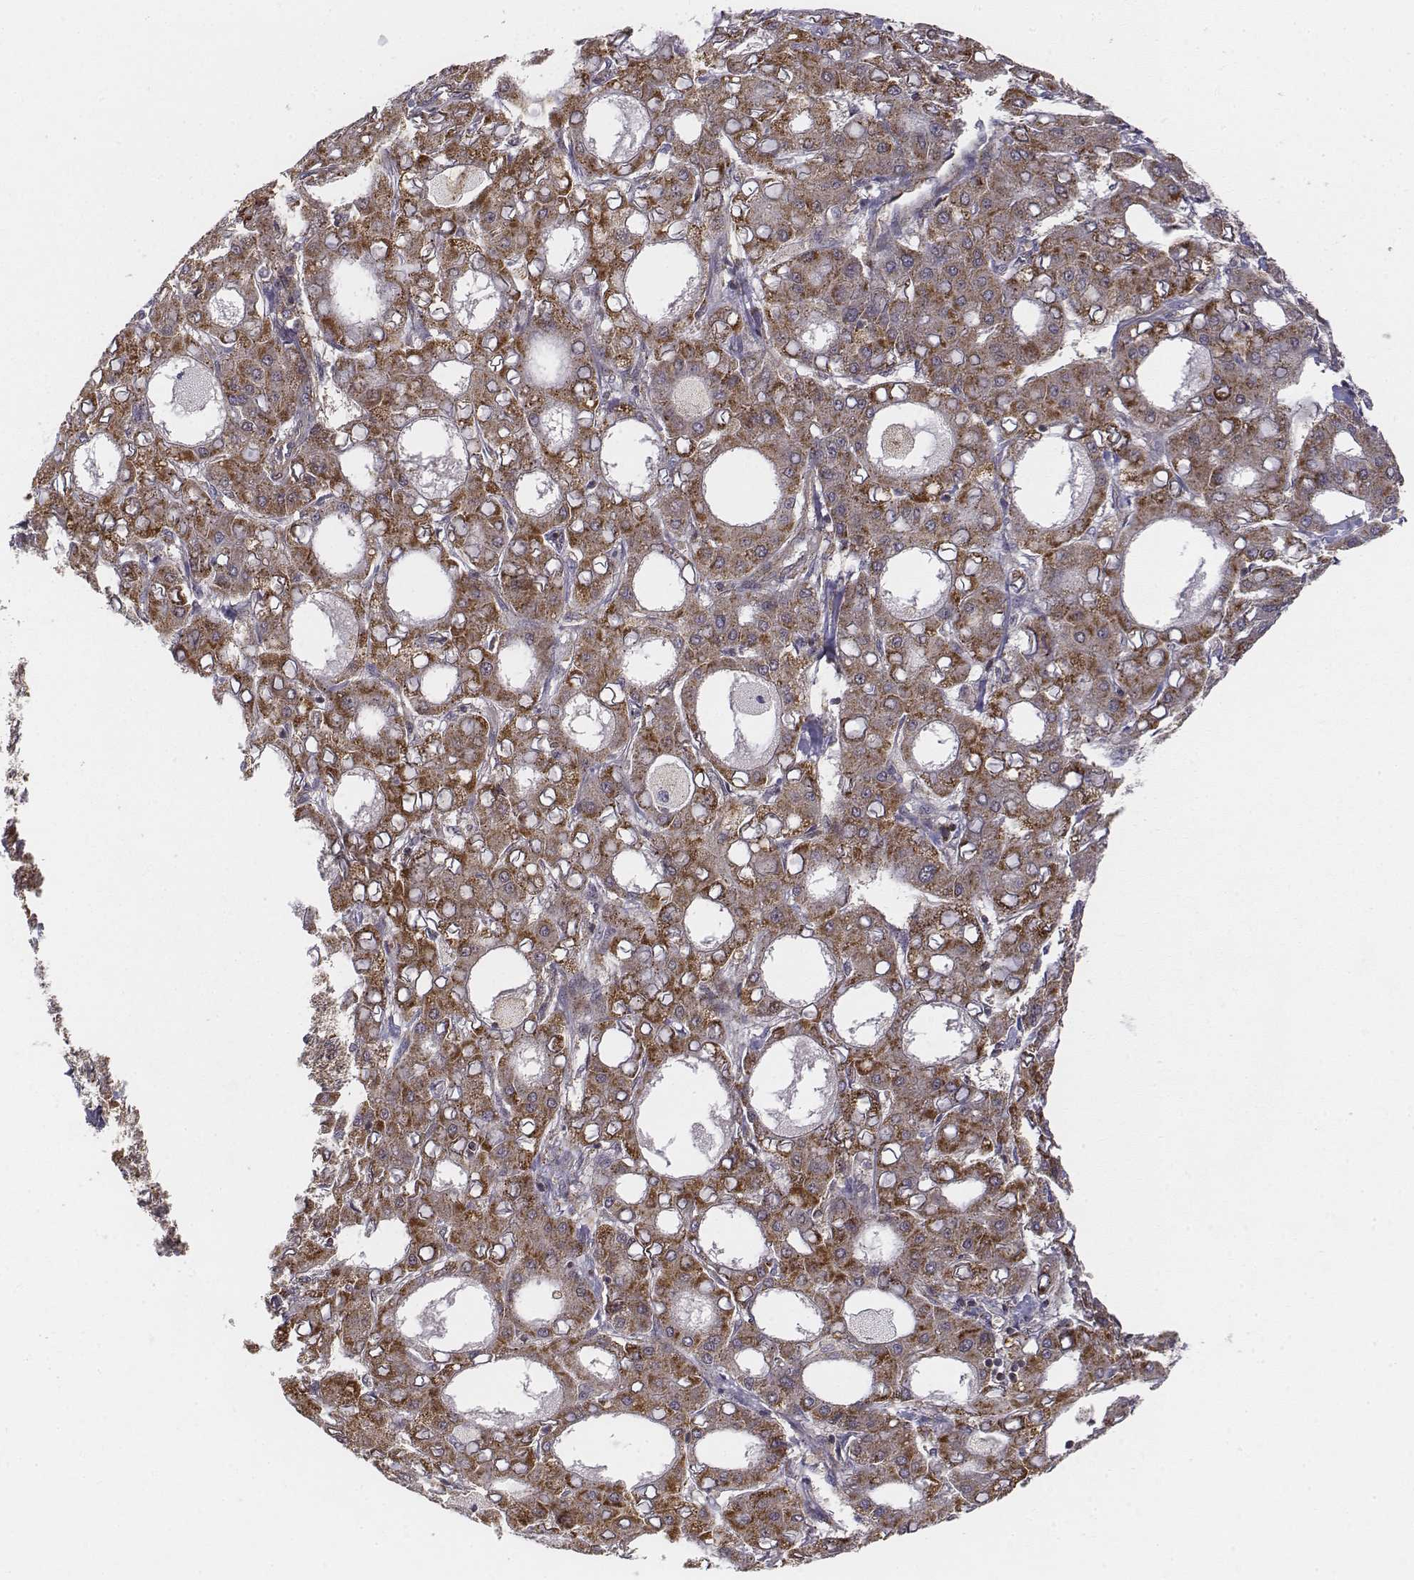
{"staining": {"intensity": "moderate", "quantity": ">75%", "location": "cytoplasmic/membranous"}, "tissue": "liver cancer", "cell_type": "Tumor cells", "image_type": "cancer", "snomed": [{"axis": "morphology", "description": "Carcinoma, Hepatocellular, NOS"}, {"axis": "topography", "description": "Liver"}], "caption": "Liver cancer (hepatocellular carcinoma) tissue displays moderate cytoplasmic/membranous staining in about >75% of tumor cells, visualized by immunohistochemistry.", "gene": "ZFYVE19", "patient": {"sex": "male", "age": 65}}